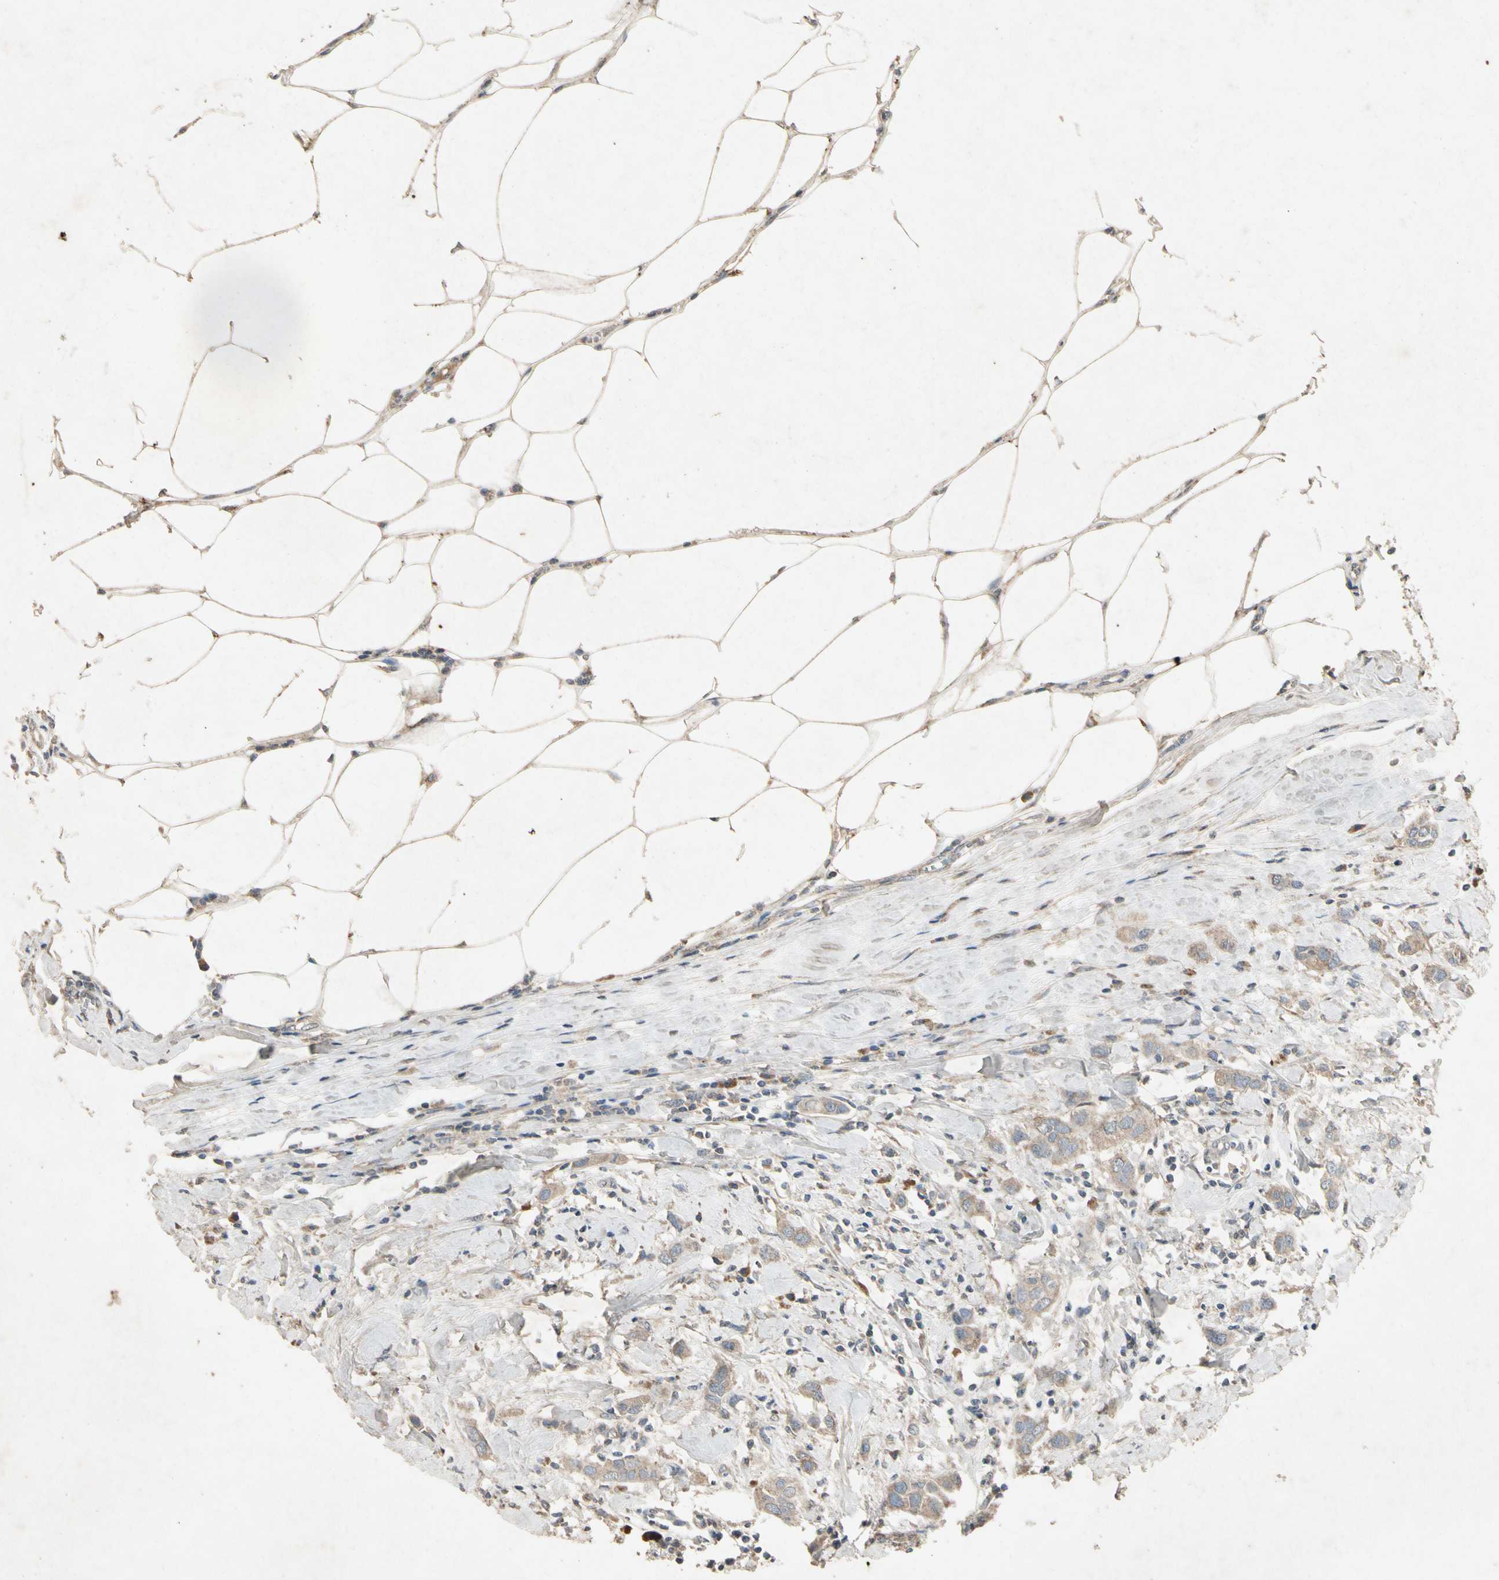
{"staining": {"intensity": "weak", "quantity": "<25%", "location": "cytoplasmic/membranous"}, "tissue": "breast cancer", "cell_type": "Tumor cells", "image_type": "cancer", "snomed": [{"axis": "morphology", "description": "Duct carcinoma"}, {"axis": "topography", "description": "Breast"}], "caption": "Intraductal carcinoma (breast) was stained to show a protein in brown. There is no significant staining in tumor cells.", "gene": "GPLD1", "patient": {"sex": "female", "age": 50}}